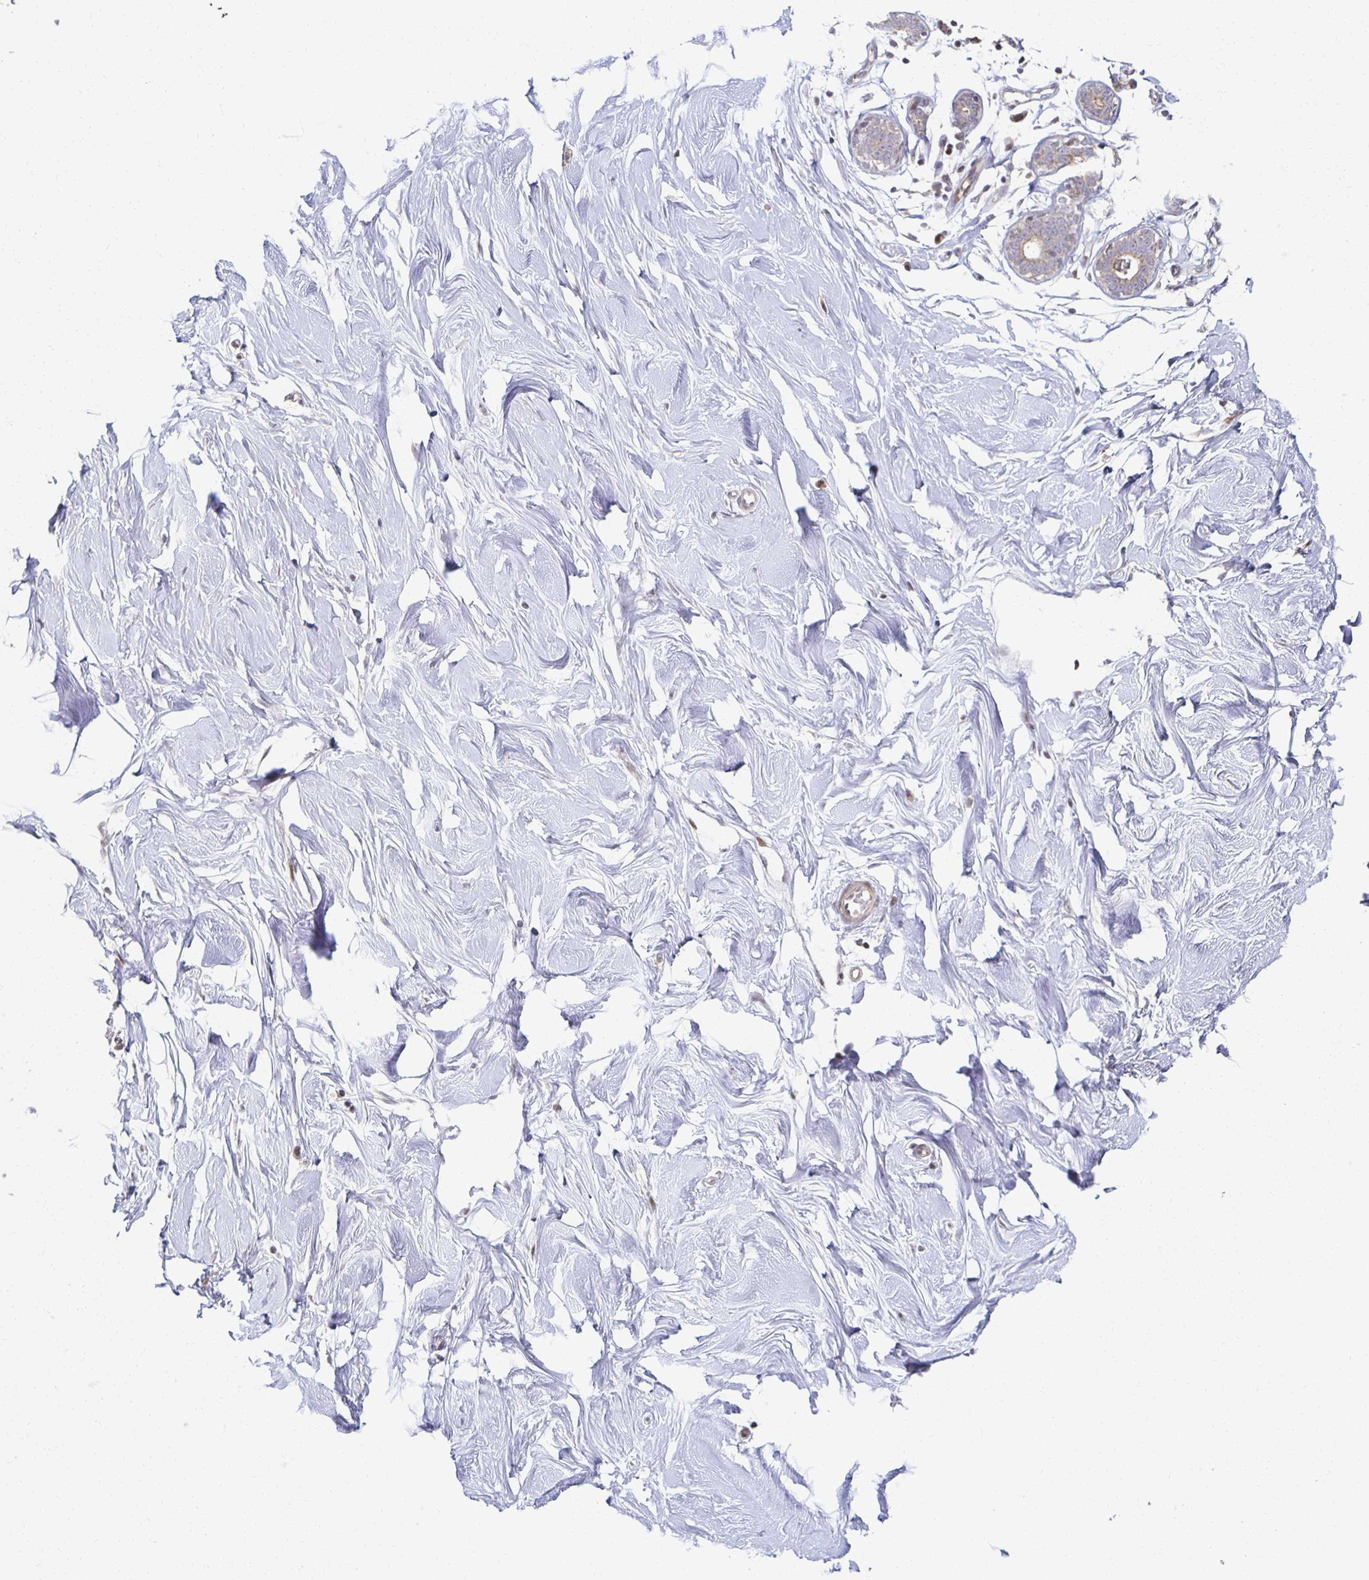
{"staining": {"intensity": "negative", "quantity": "none", "location": "none"}, "tissue": "breast", "cell_type": "Adipocytes", "image_type": "normal", "snomed": [{"axis": "morphology", "description": "Normal tissue, NOS"}, {"axis": "topography", "description": "Breast"}], "caption": "IHC micrograph of normal breast: human breast stained with DAB demonstrates no significant protein staining in adipocytes.", "gene": "HCFC1R1", "patient": {"sex": "female", "age": 27}}